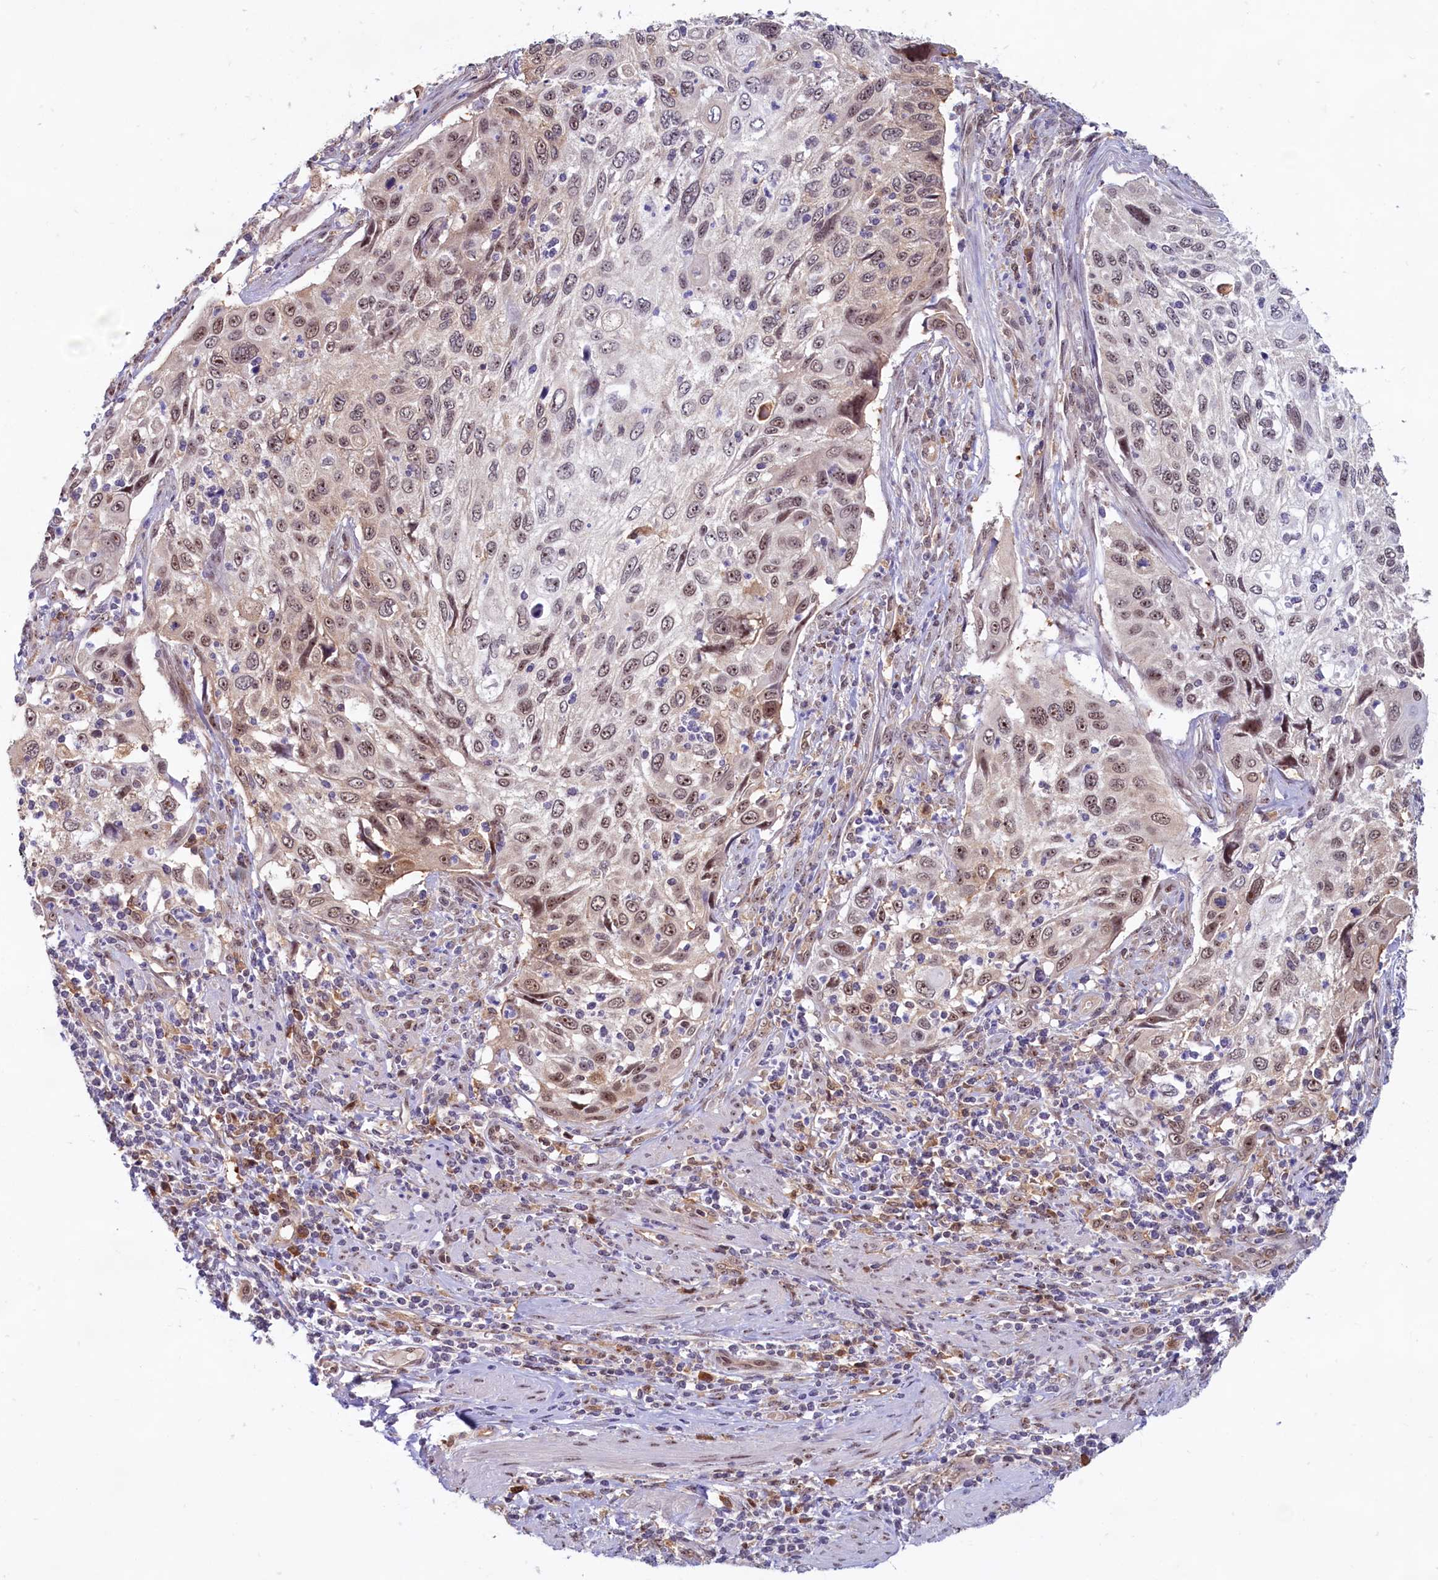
{"staining": {"intensity": "moderate", "quantity": ">75%", "location": "cytoplasmic/membranous,nuclear"}, "tissue": "cervical cancer", "cell_type": "Tumor cells", "image_type": "cancer", "snomed": [{"axis": "morphology", "description": "Squamous cell carcinoma, NOS"}, {"axis": "topography", "description": "Cervix"}], "caption": "Cervical squamous cell carcinoma stained with a brown dye shows moderate cytoplasmic/membranous and nuclear positive staining in approximately >75% of tumor cells.", "gene": "C1D", "patient": {"sex": "female", "age": 70}}